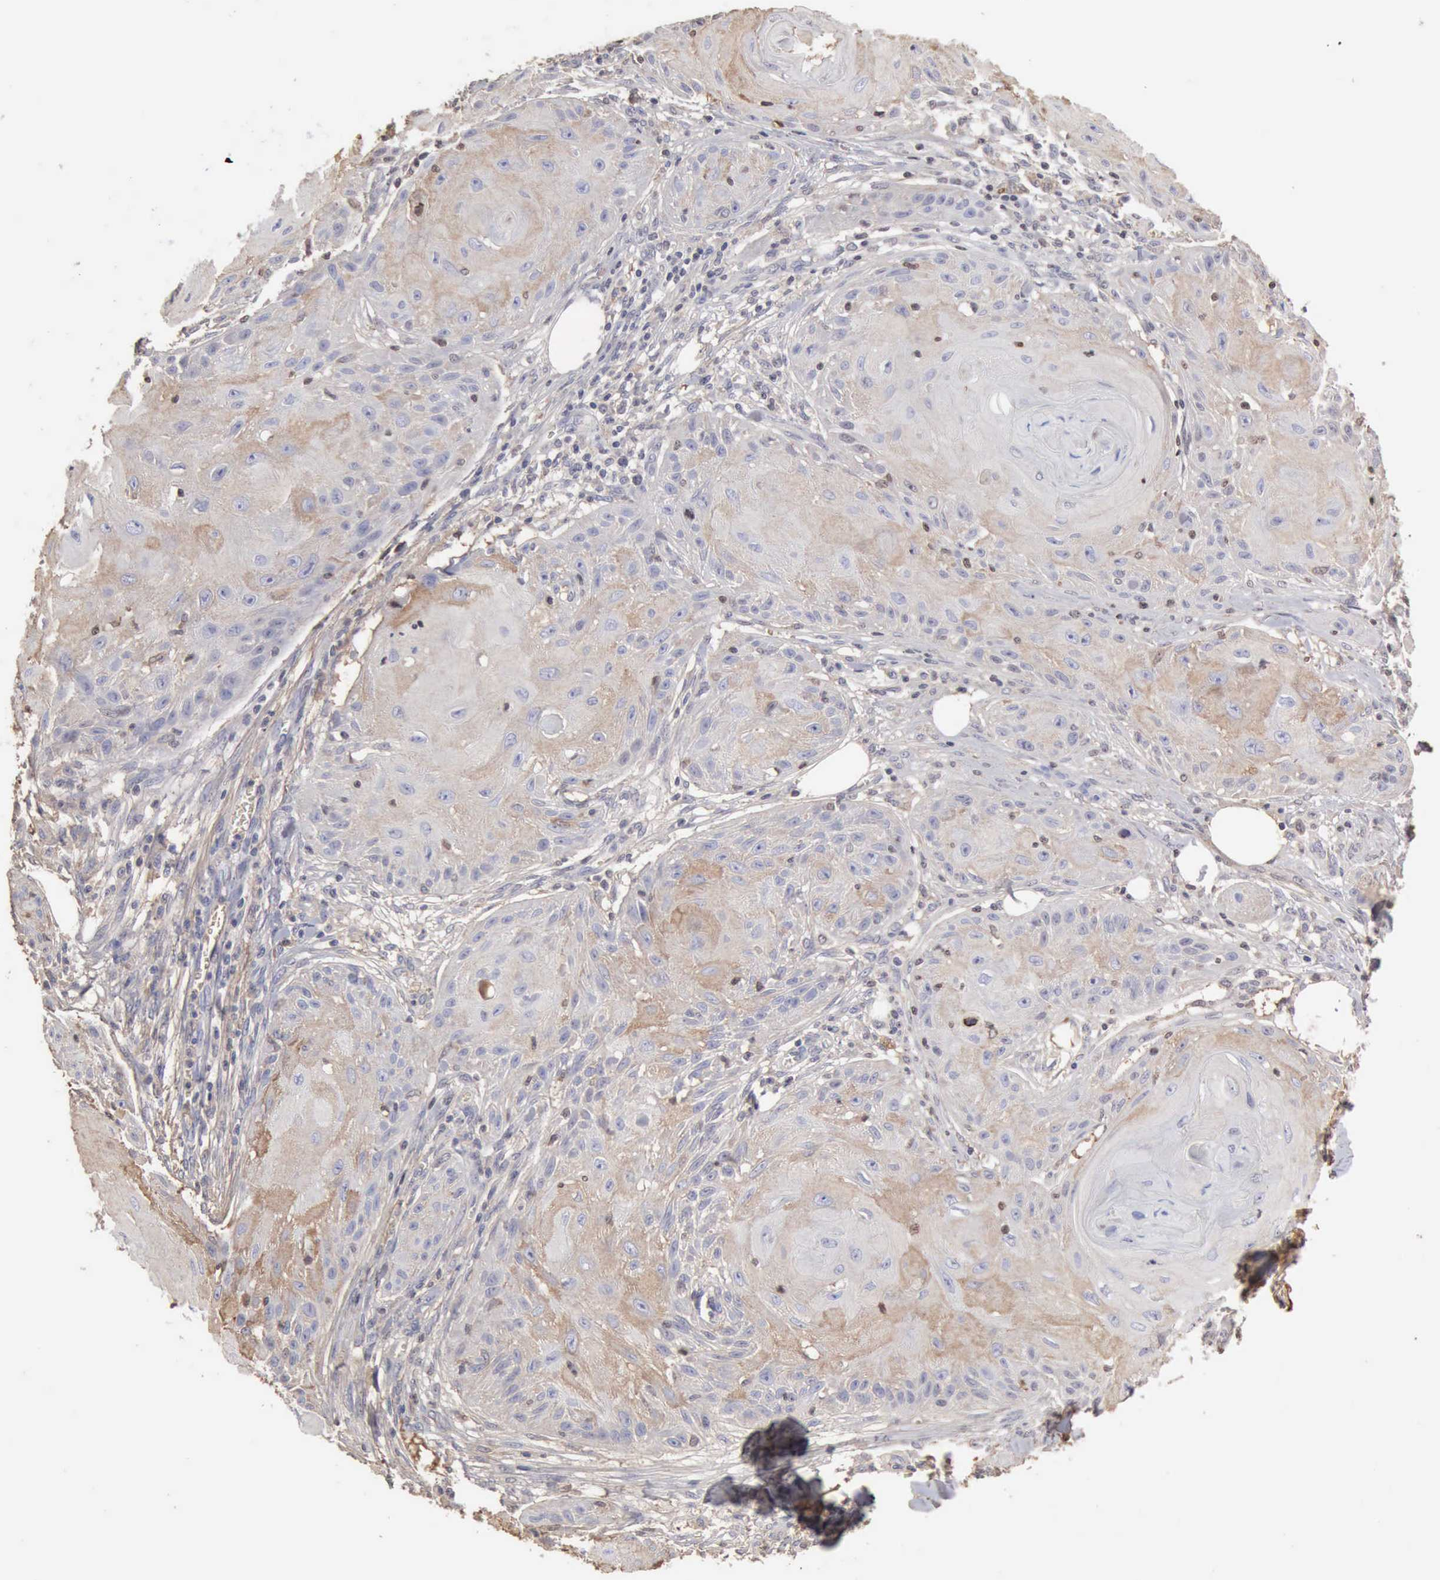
{"staining": {"intensity": "weak", "quantity": "<25%", "location": "cytoplasmic/membranous"}, "tissue": "skin cancer", "cell_type": "Tumor cells", "image_type": "cancer", "snomed": [{"axis": "morphology", "description": "Squamous cell carcinoma, NOS"}, {"axis": "topography", "description": "Skin"}], "caption": "Squamous cell carcinoma (skin) was stained to show a protein in brown. There is no significant positivity in tumor cells.", "gene": "SERPINA1", "patient": {"sex": "female", "age": 88}}